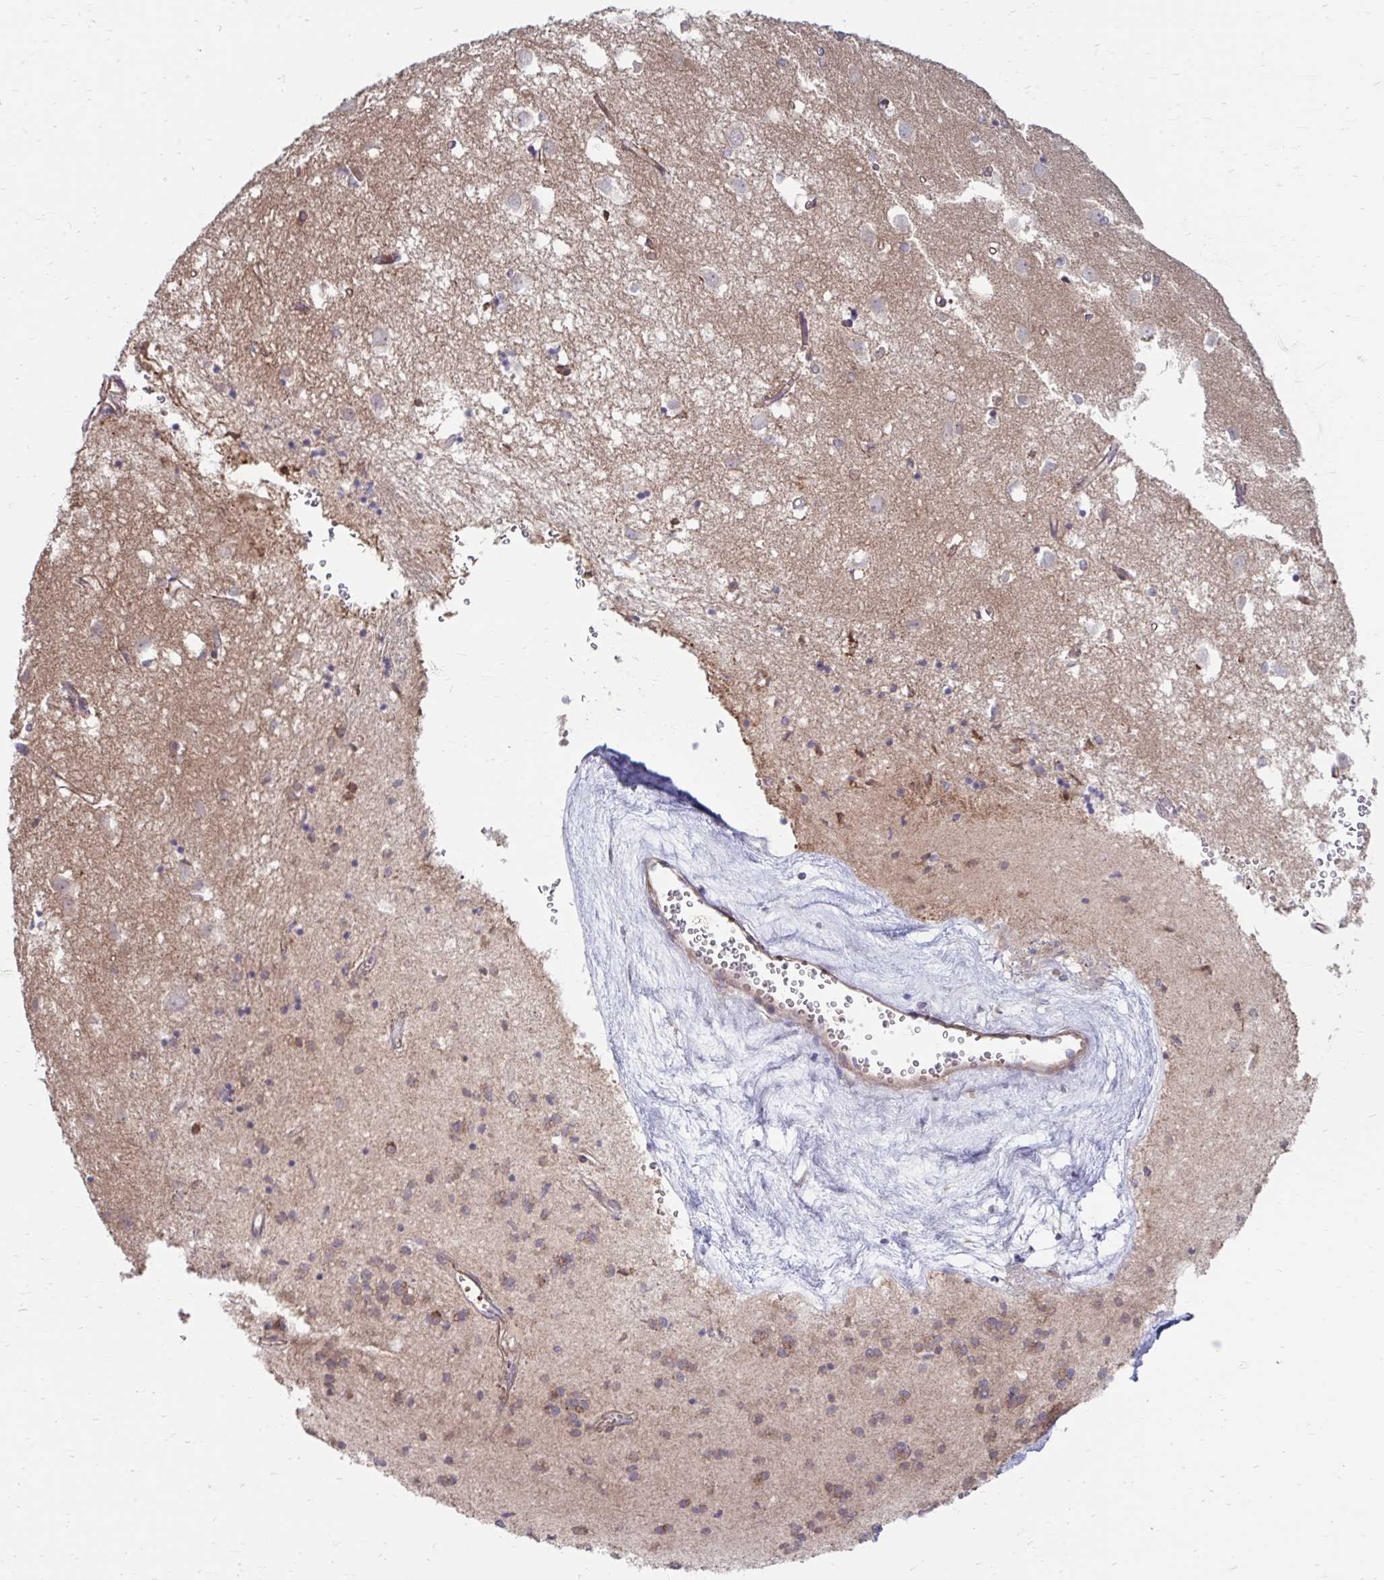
{"staining": {"intensity": "weak", "quantity": "<25%", "location": "cytoplasmic/membranous"}, "tissue": "caudate", "cell_type": "Glial cells", "image_type": "normal", "snomed": [{"axis": "morphology", "description": "Normal tissue, NOS"}, {"axis": "topography", "description": "Lateral ventricle wall"}], "caption": "Immunohistochemistry (IHC) micrograph of benign caudate stained for a protein (brown), which exhibits no expression in glial cells.", "gene": "ITPR2", "patient": {"sex": "male", "age": 70}}